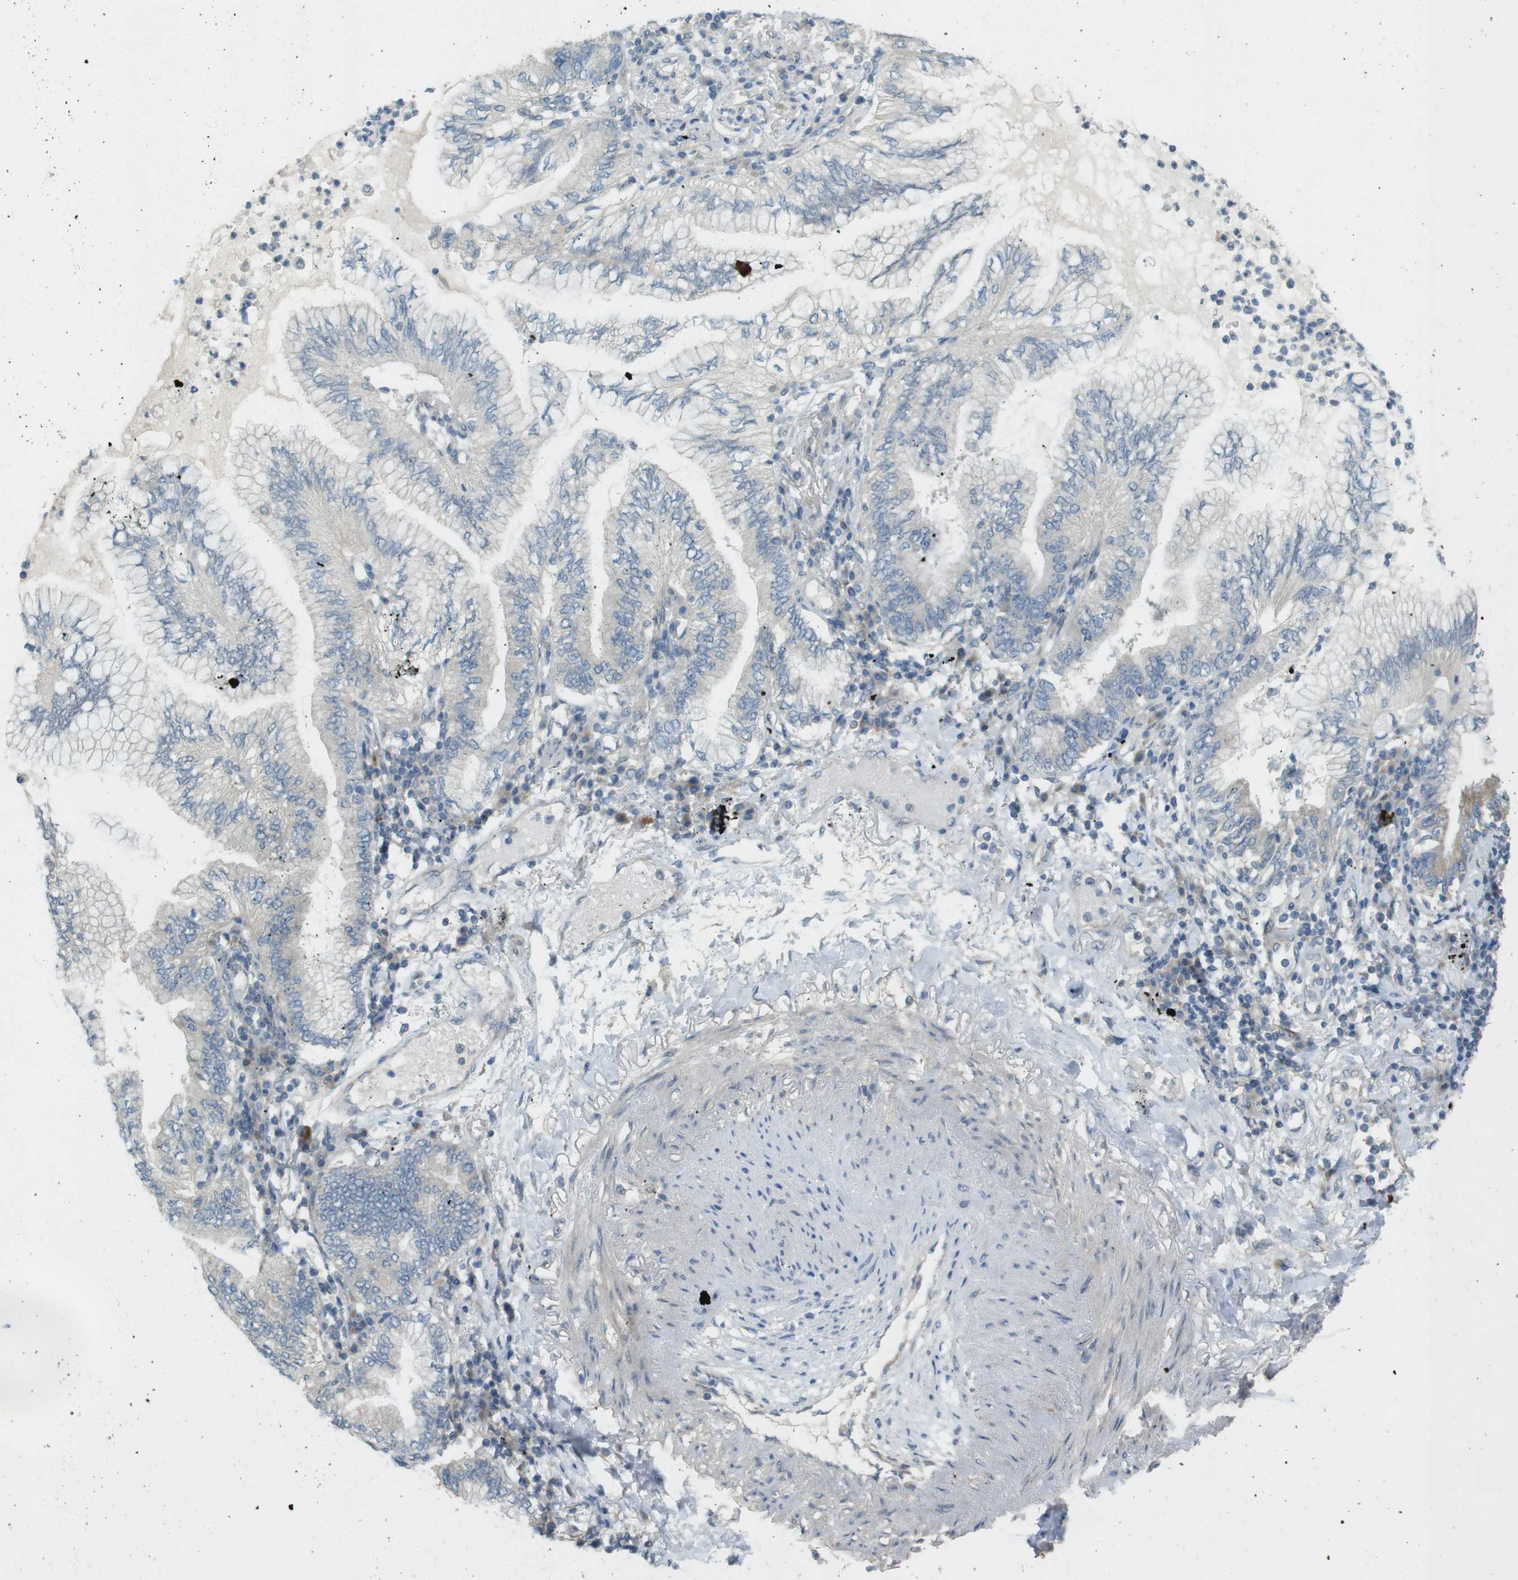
{"staining": {"intensity": "negative", "quantity": "none", "location": "none"}, "tissue": "lung cancer", "cell_type": "Tumor cells", "image_type": "cancer", "snomed": [{"axis": "morphology", "description": "Normal tissue, NOS"}, {"axis": "morphology", "description": "Adenocarcinoma, NOS"}, {"axis": "topography", "description": "Bronchus"}, {"axis": "topography", "description": "Lung"}], "caption": "DAB immunohistochemical staining of human lung adenocarcinoma exhibits no significant expression in tumor cells.", "gene": "TMEM41B", "patient": {"sex": "female", "age": 70}}